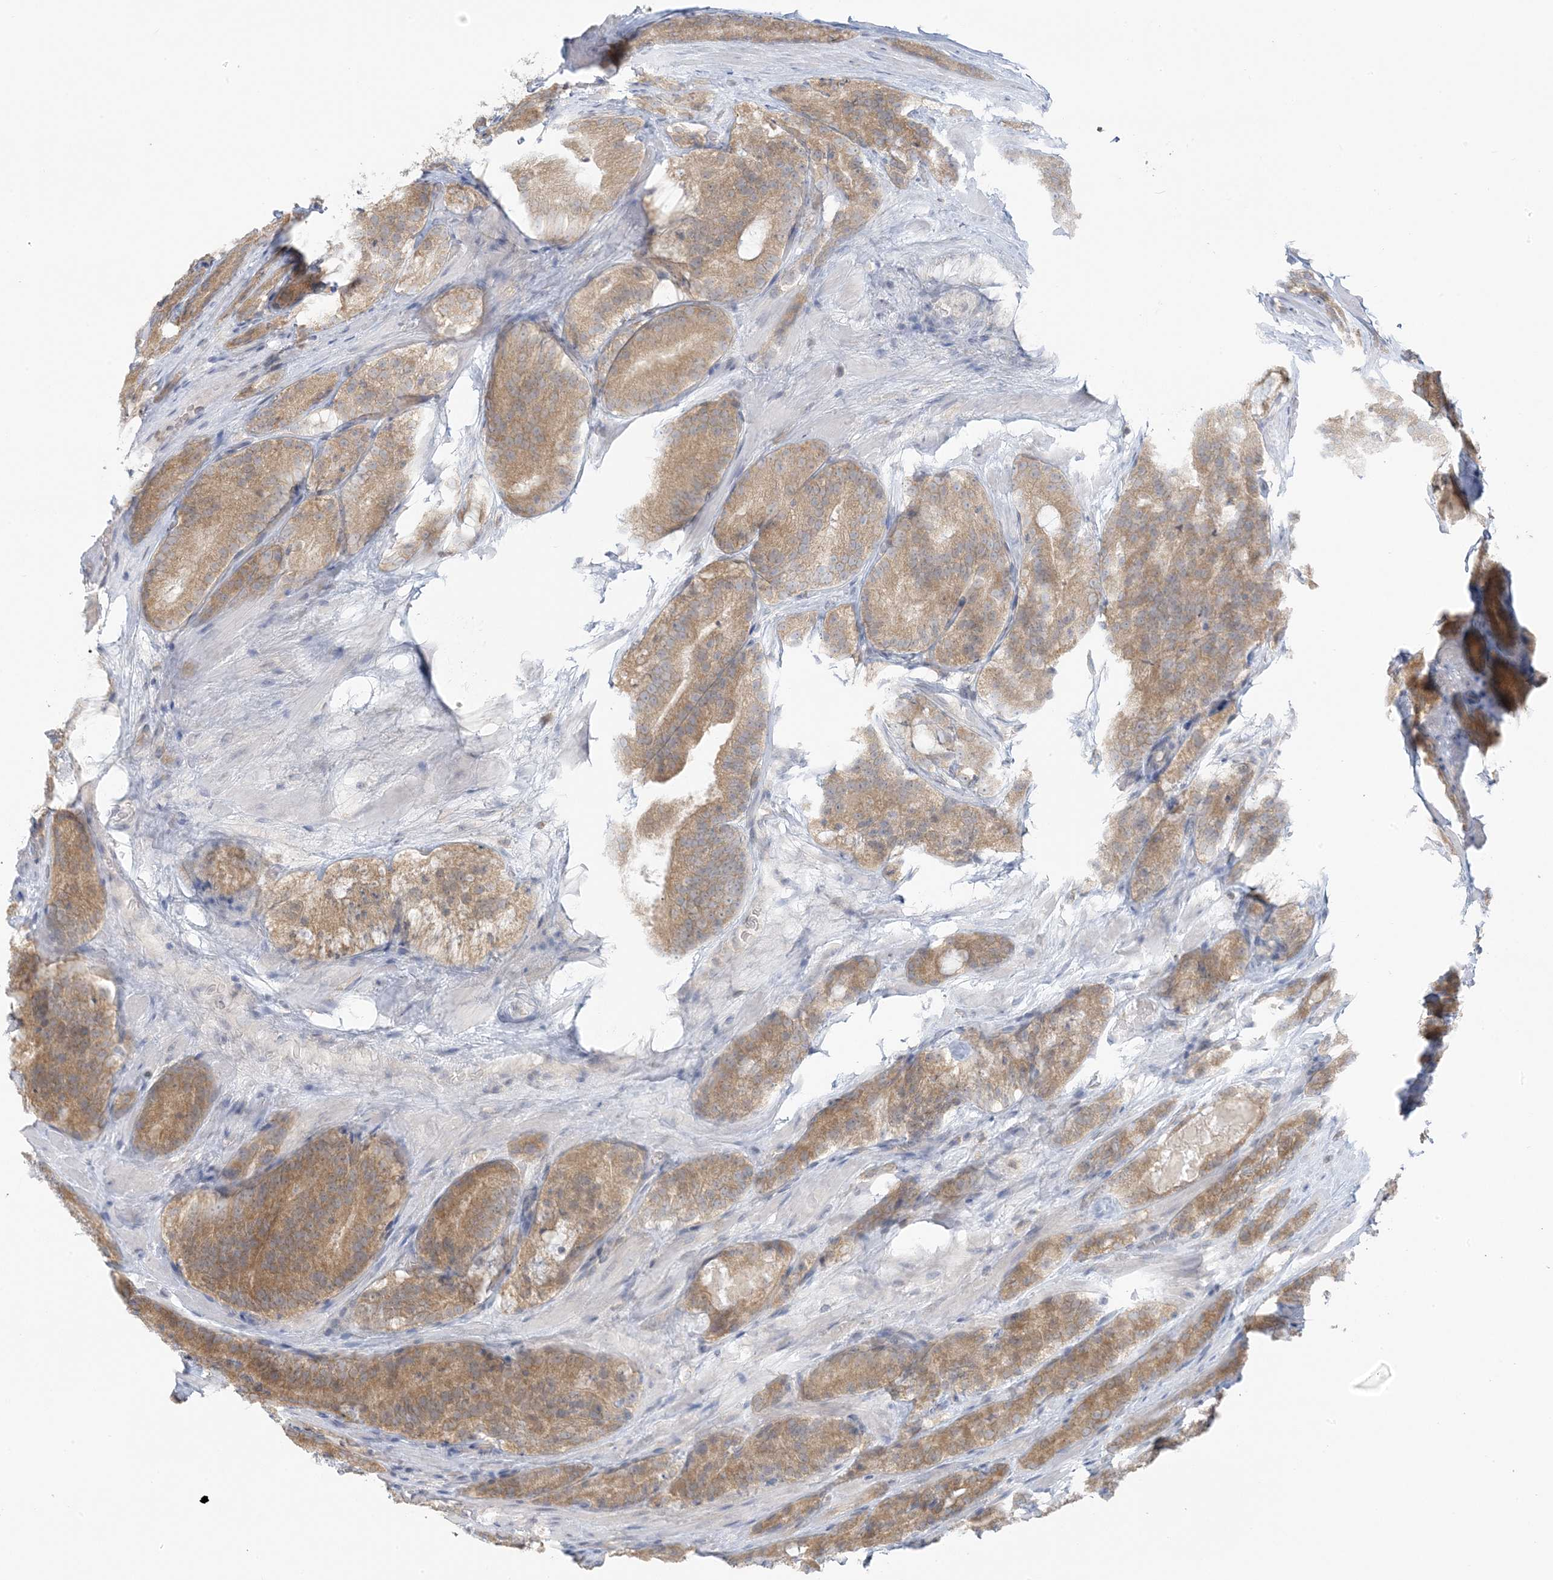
{"staining": {"intensity": "moderate", "quantity": ">75%", "location": "cytoplasmic/membranous"}, "tissue": "prostate cancer", "cell_type": "Tumor cells", "image_type": "cancer", "snomed": [{"axis": "morphology", "description": "Adenocarcinoma, High grade"}, {"axis": "topography", "description": "Prostate"}], "caption": "High-grade adenocarcinoma (prostate) was stained to show a protein in brown. There is medium levels of moderate cytoplasmic/membranous staining in about >75% of tumor cells.", "gene": "EEFSEC", "patient": {"sex": "male", "age": 57}}